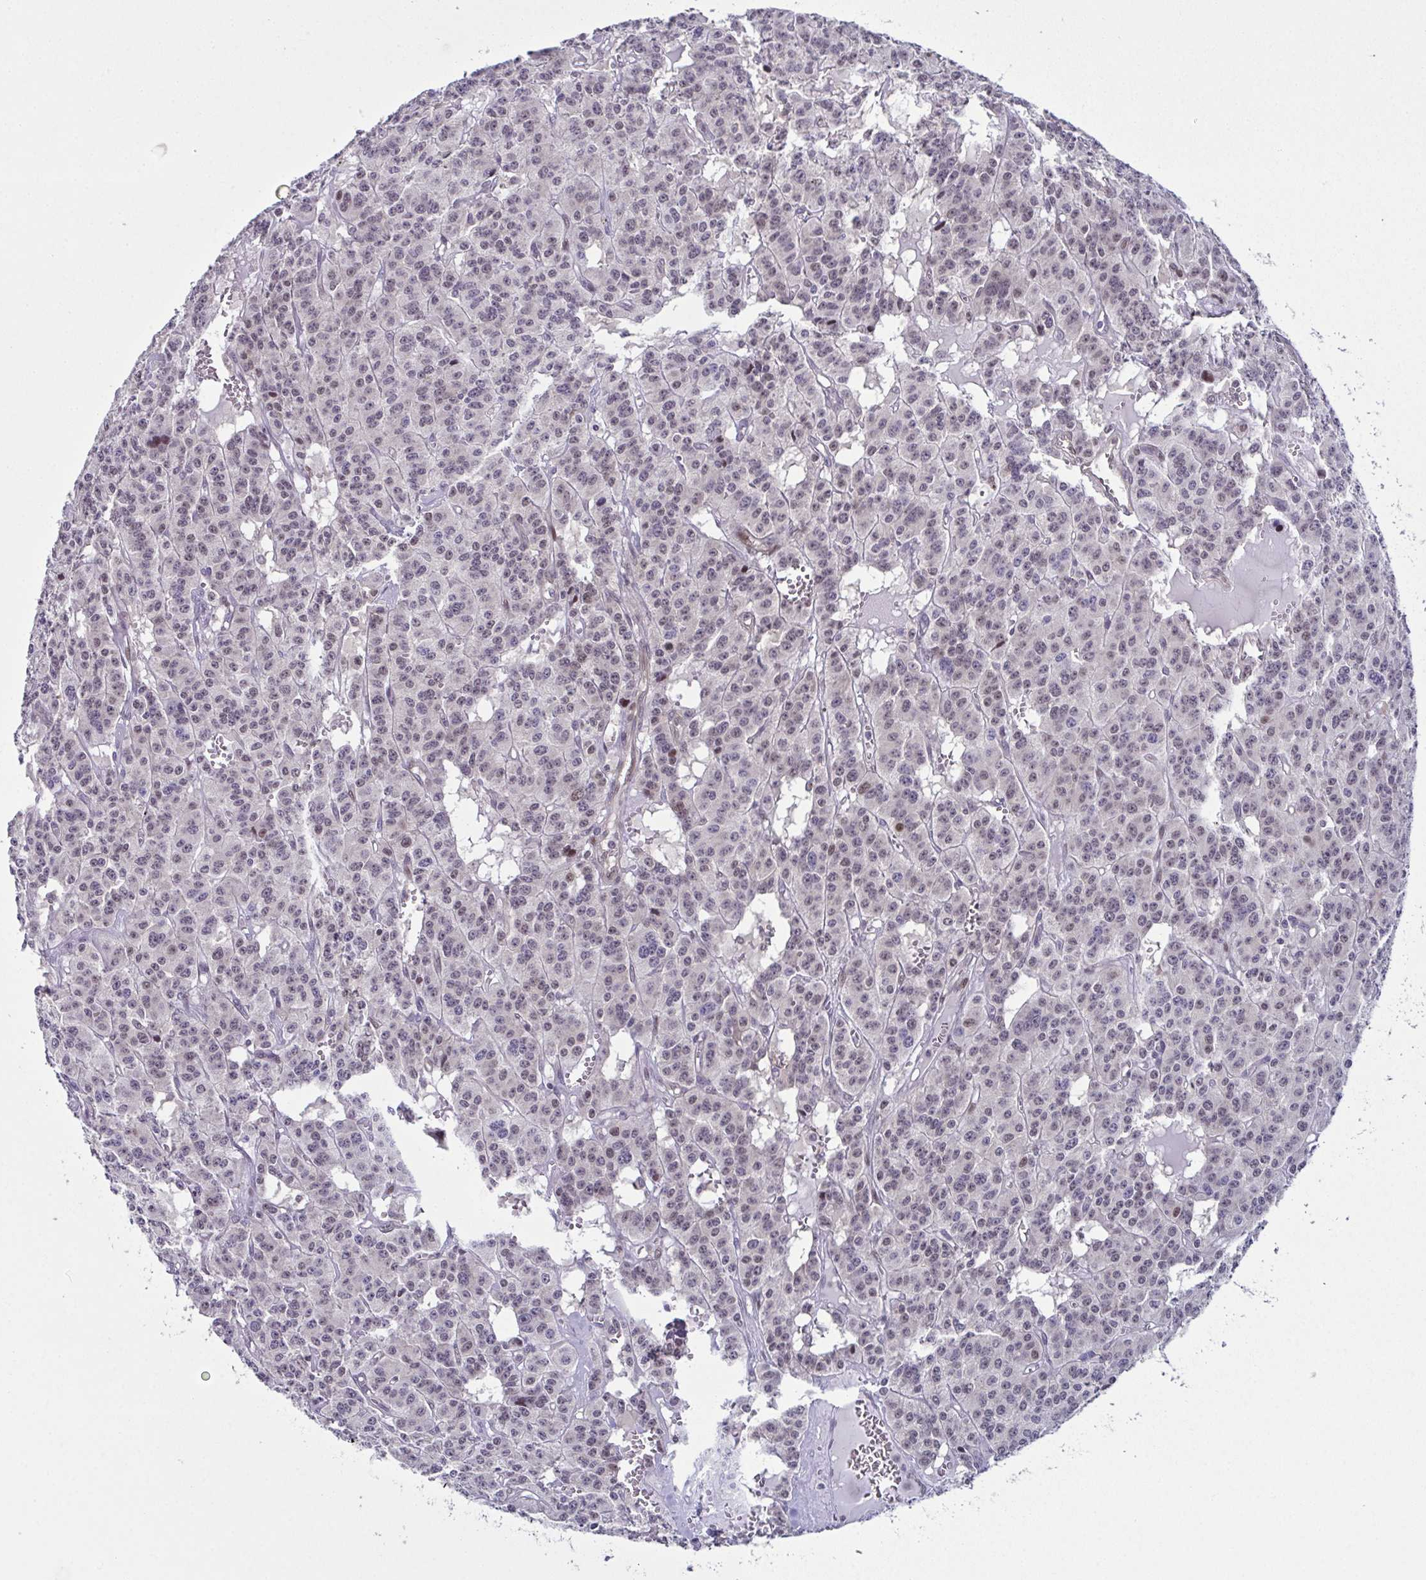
{"staining": {"intensity": "weak", "quantity": "<25%", "location": "nuclear"}, "tissue": "carcinoid", "cell_type": "Tumor cells", "image_type": "cancer", "snomed": [{"axis": "morphology", "description": "Carcinoid, malignant, NOS"}, {"axis": "topography", "description": "Lung"}], "caption": "Tumor cells are negative for brown protein staining in malignant carcinoid. The staining is performed using DAB (3,3'-diaminobenzidine) brown chromogen with nuclei counter-stained in using hematoxylin.", "gene": "DNAJB1", "patient": {"sex": "female", "age": 71}}